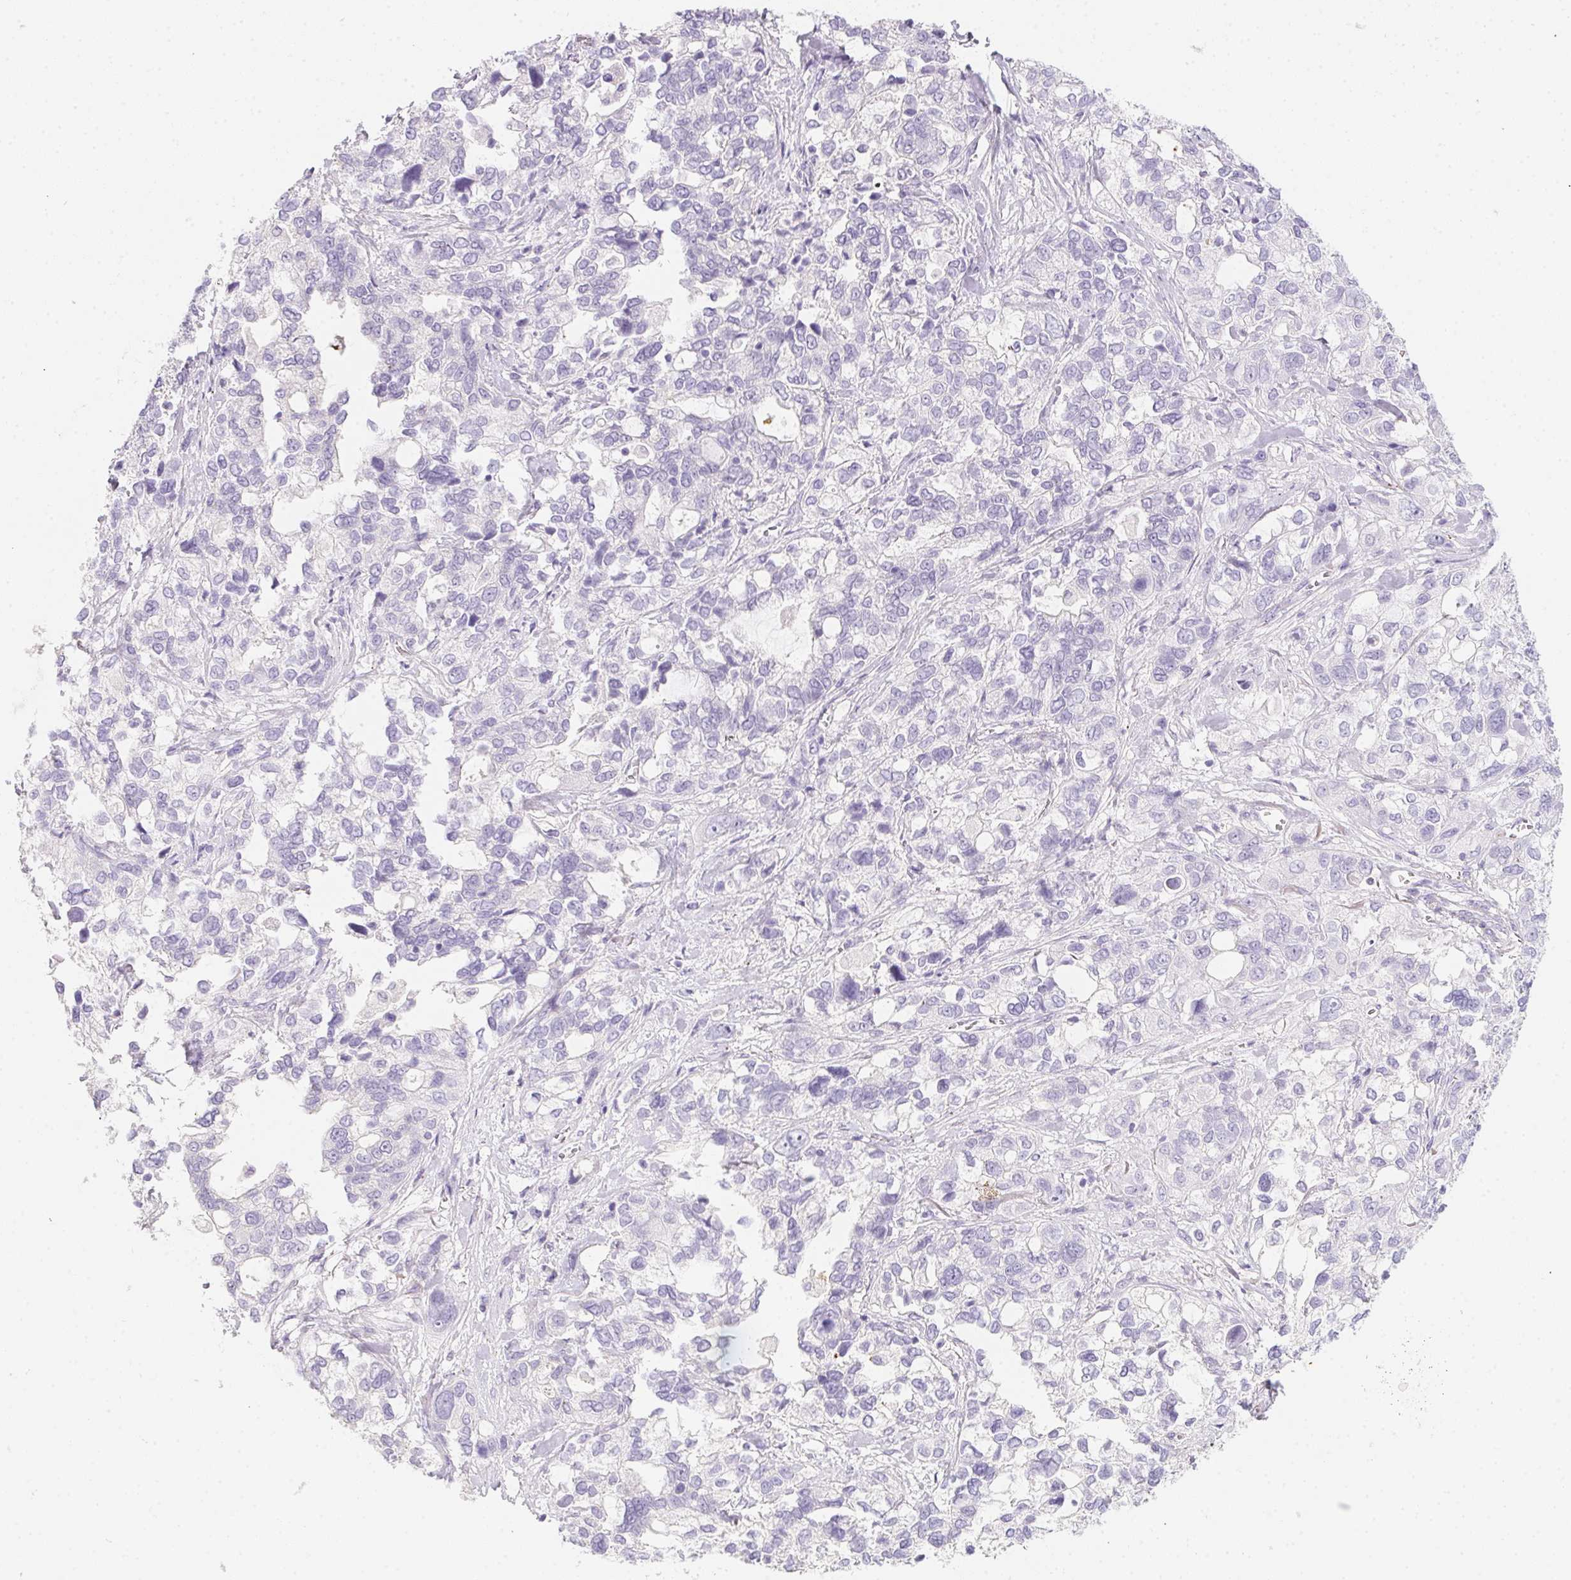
{"staining": {"intensity": "negative", "quantity": "none", "location": "none"}, "tissue": "stomach cancer", "cell_type": "Tumor cells", "image_type": "cancer", "snomed": [{"axis": "morphology", "description": "Adenocarcinoma, NOS"}, {"axis": "topography", "description": "Stomach, upper"}], "caption": "Immunohistochemistry (IHC) of human adenocarcinoma (stomach) demonstrates no expression in tumor cells.", "gene": "MYL4", "patient": {"sex": "female", "age": 81}}